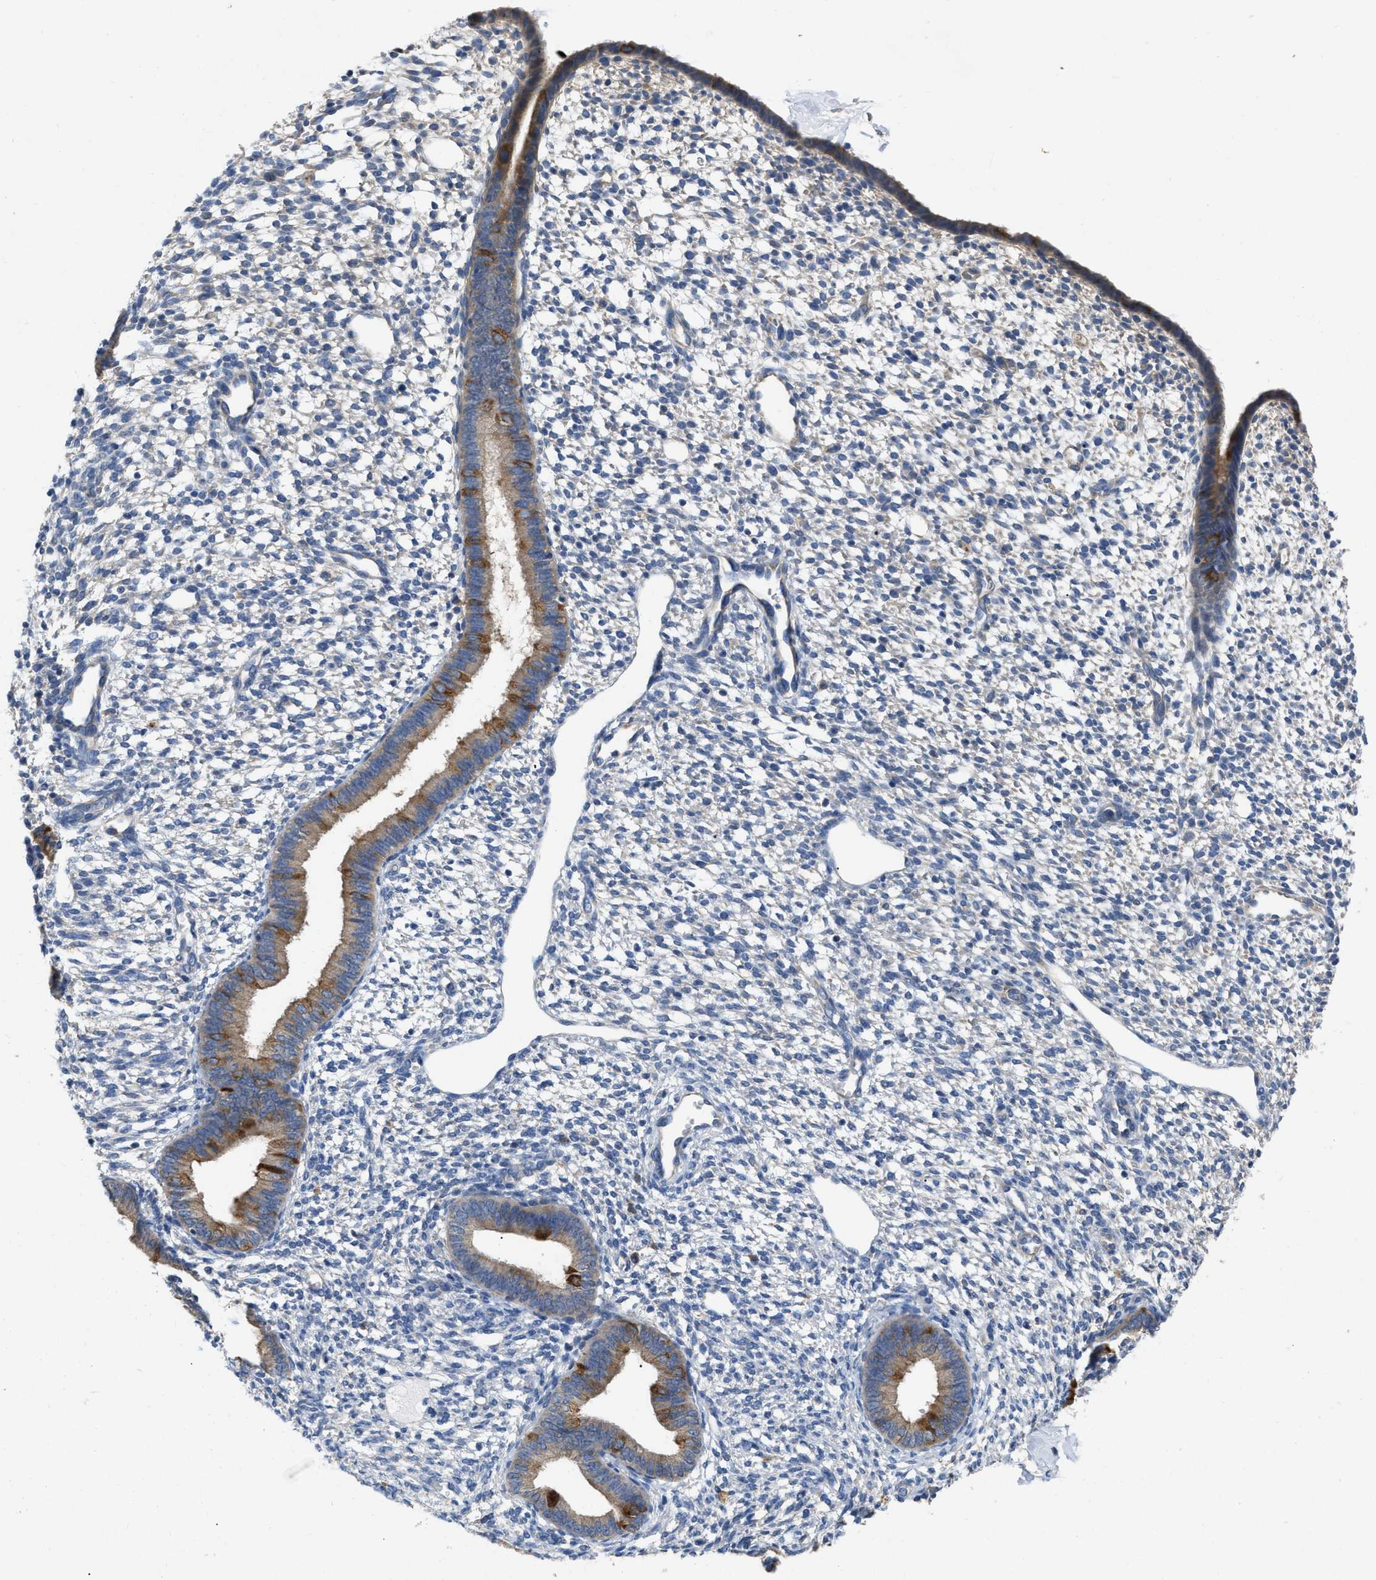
{"staining": {"intensity": "negative", "quantity": "none", "location": "none"}, "tissue": "endometrium", "cell_type": "Cells in endometrial stroma", "image_type": "normal", "snomed": [{"axis": "morphology", "description": "Normal tissue, NOS"}, {"axis": "topography", "description": "Endometrium"}], "caption": "IHC photomicrograph of normal endometrium stained for a protein (brown), which displays no expression in cells in endometrial stroma. The staining was performed using DAB (3,3'-diaminobenzidine) to visualize the protein expression in brown, while the nuclei were stained in blue with hematoxylin (Magnification: 20x).", "gene": "TMEM131", "patient": {"sex": "female", "age": 46}}